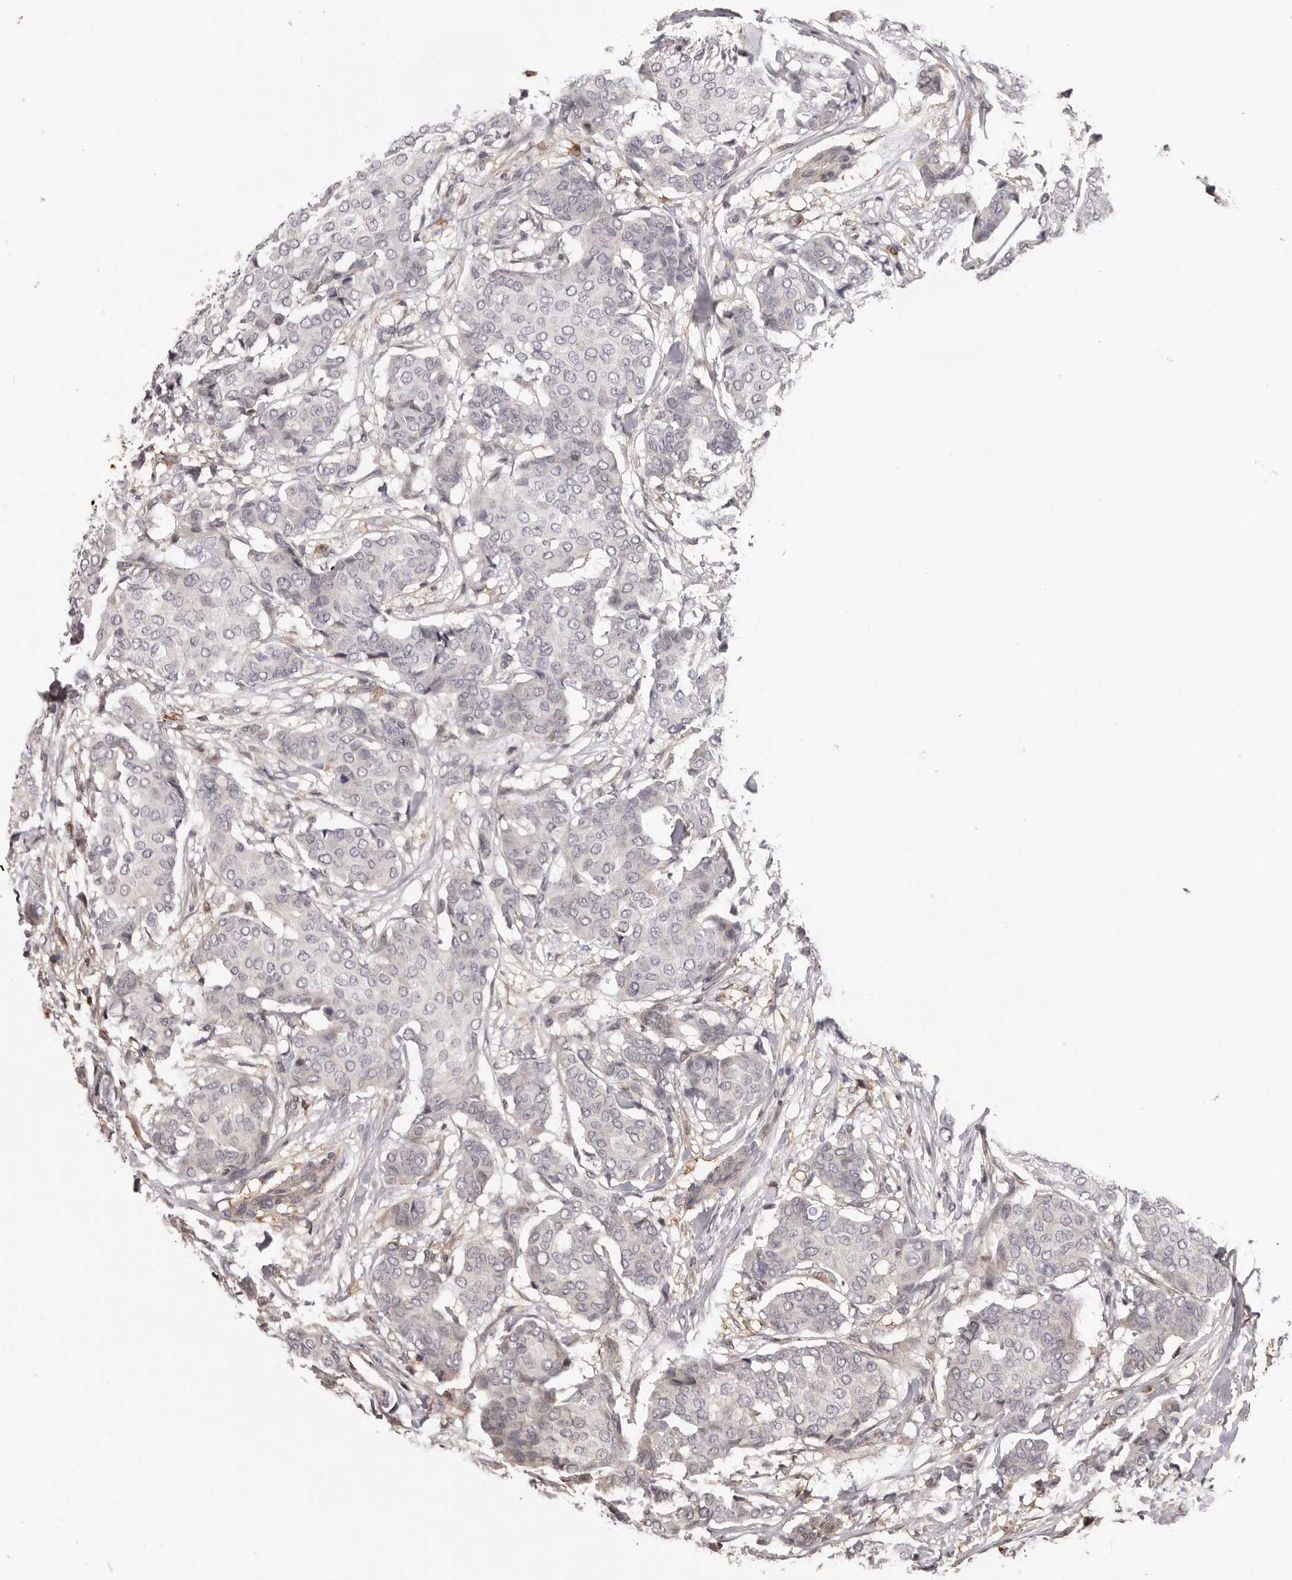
{"staining": {"intensity": "negative", "quantity": "none", "location": "none"}, "tissue": "breast cancer", "cell_type": "Tumor cells", "image_type": "cancer", "snomed": [{"axis": "morphology", "description": "Duct carcinoma"}, {"axis": "topography", "description": "Breast"}], "caption": "Immunohistochemistry (IHC) of human breast invasive ductal carcinoma displays no expression in tumor cells. (DAB immunohistochemistry (IHC), high magnification).", "gene": "PRR12", "patient": {"sex": "female", "age": 75}}